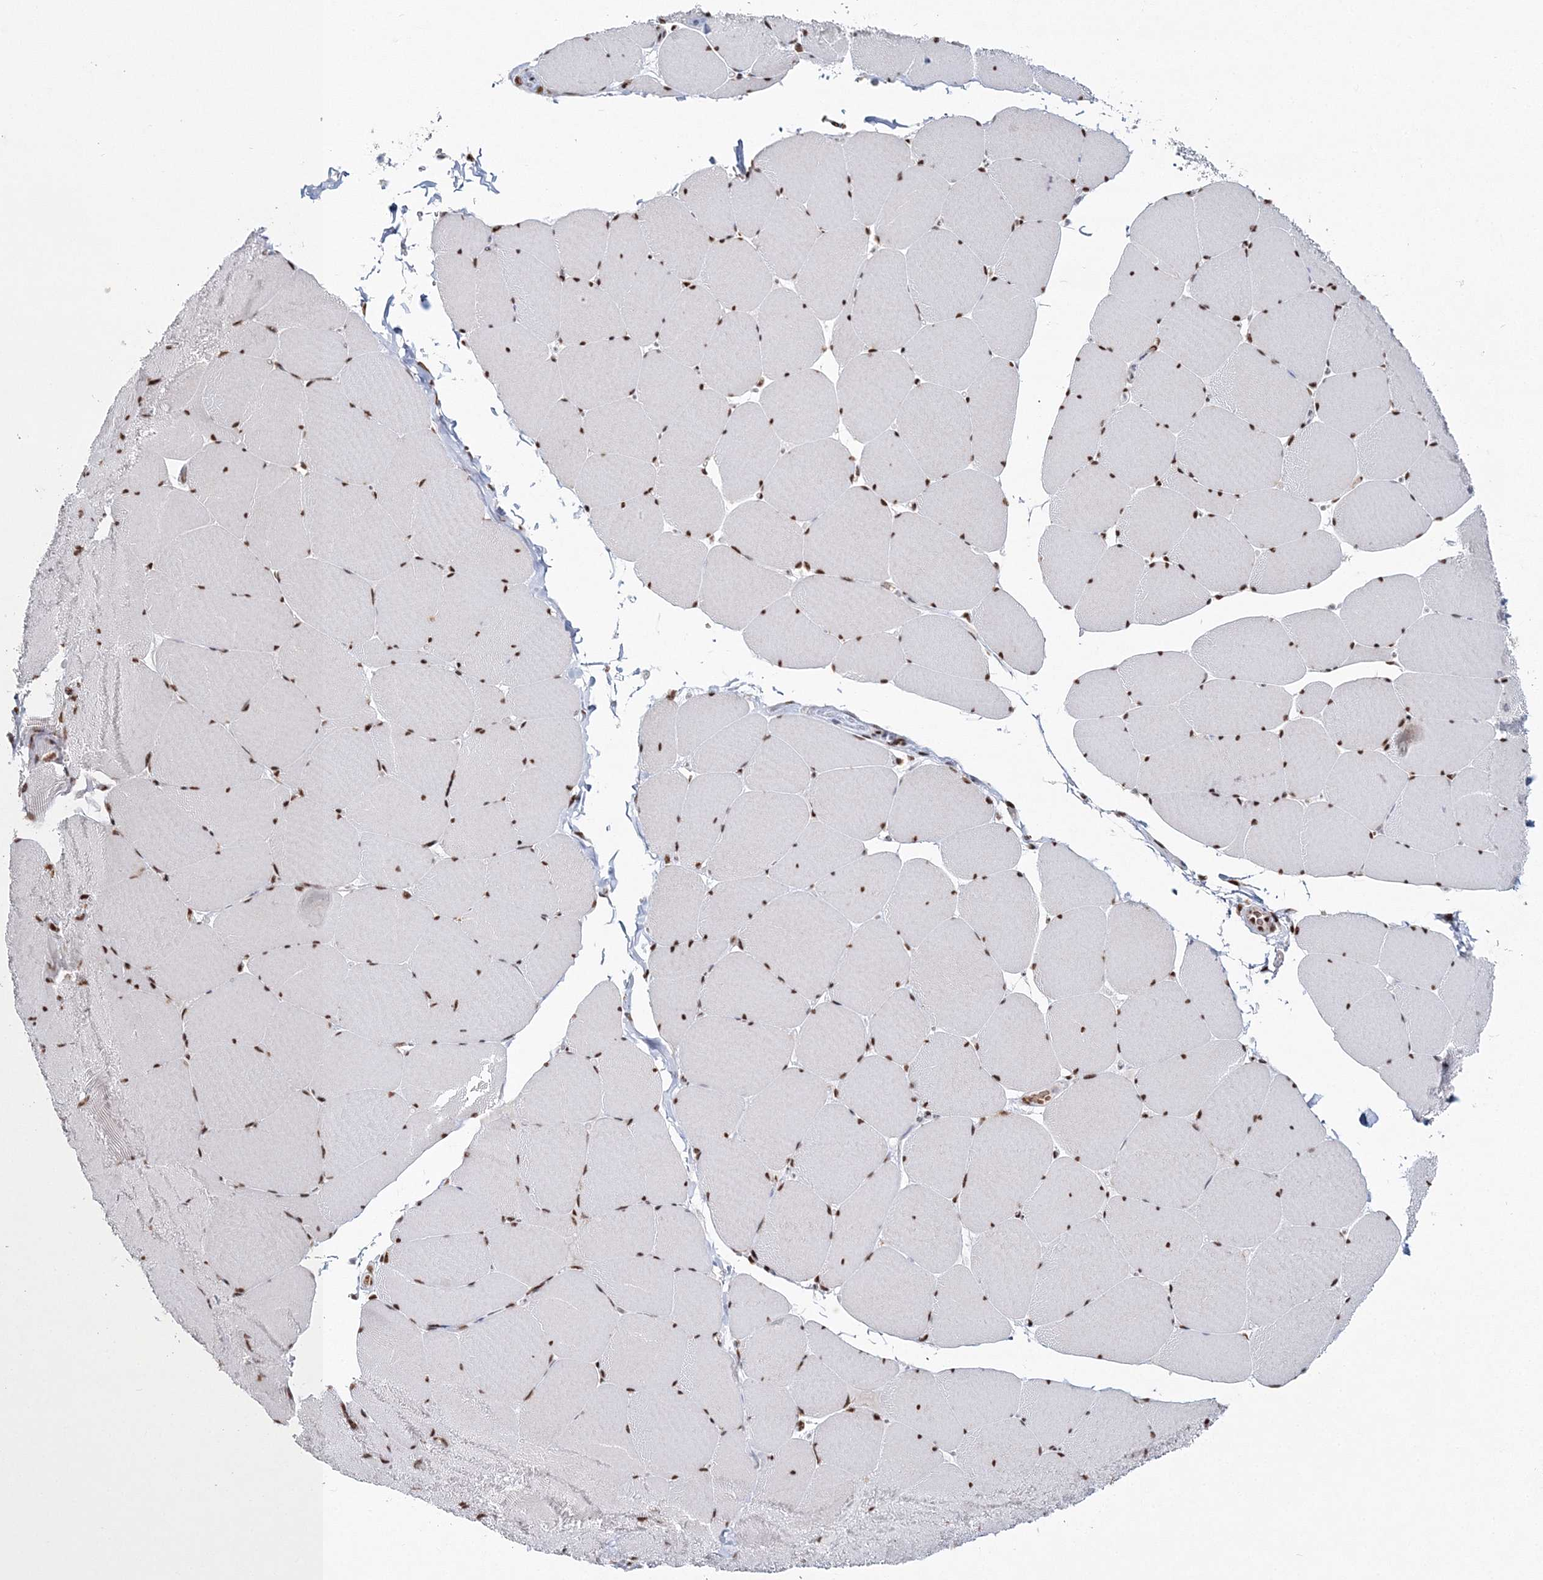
{"staining": {"intensity": "moderate", "quantity": ">75%", "location": "nuclear"}, "tissue": "skeletal muscle", "cell_type": "Myocytes", "image_type": "normal", "snomed": [{"axis": "morphology", "description": "Normal tissue, NOS"}, {"axis": "topography", "description": "Skeletal muscle"}, {"axis": "topography", "description": "Head-Neck"}], "caption": "High-power microscopy captured an immunohistochemistry (IHC) histopathology image of unremarkable skeletal muscle, revealing moderate nuclear staining in about >75% of myocytes.", "gene": "ENSG00000290315", "patient": {"sex": "male", "age": 66}}